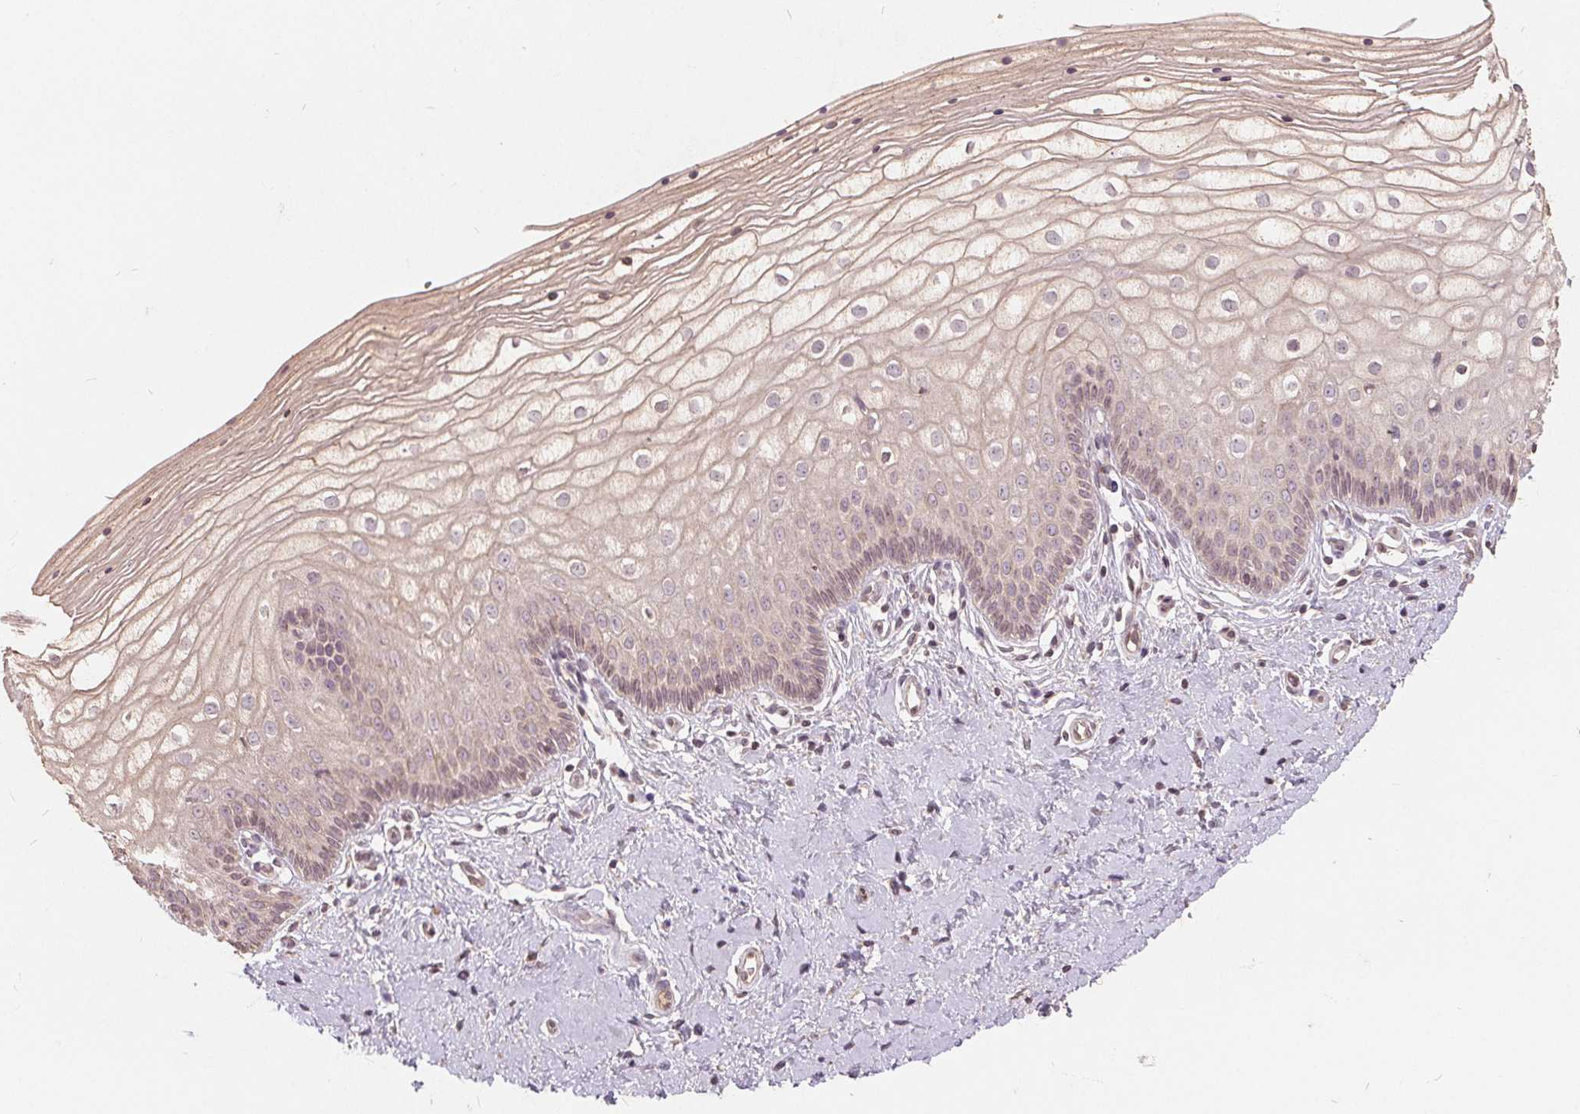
{"staining": {"intensity": "weak", "quantity": "<25%", "location": "cytoplasmic/membranous"}, "tissue": "vagina", "cell_type": "Squamous epithelial cells", "image_type": "normal", "snomed": [{"axis": "morphology", "description": "Normal tissue, NOS"}, {"axis": "topography", "description": "Vagina"}], "caption": "Photomicrograph shows no protein staining in squamous epithelial cells of normal vagina. The staining was performed using DAB (3,3'-diaminobenzidine) to visualize the protein expression in brown, while the nuclei were stained in blue with hematoxylin (Magnification: 20x).", "gene": "CDIPT", "patient": {"sex": "female", "age": 39}}